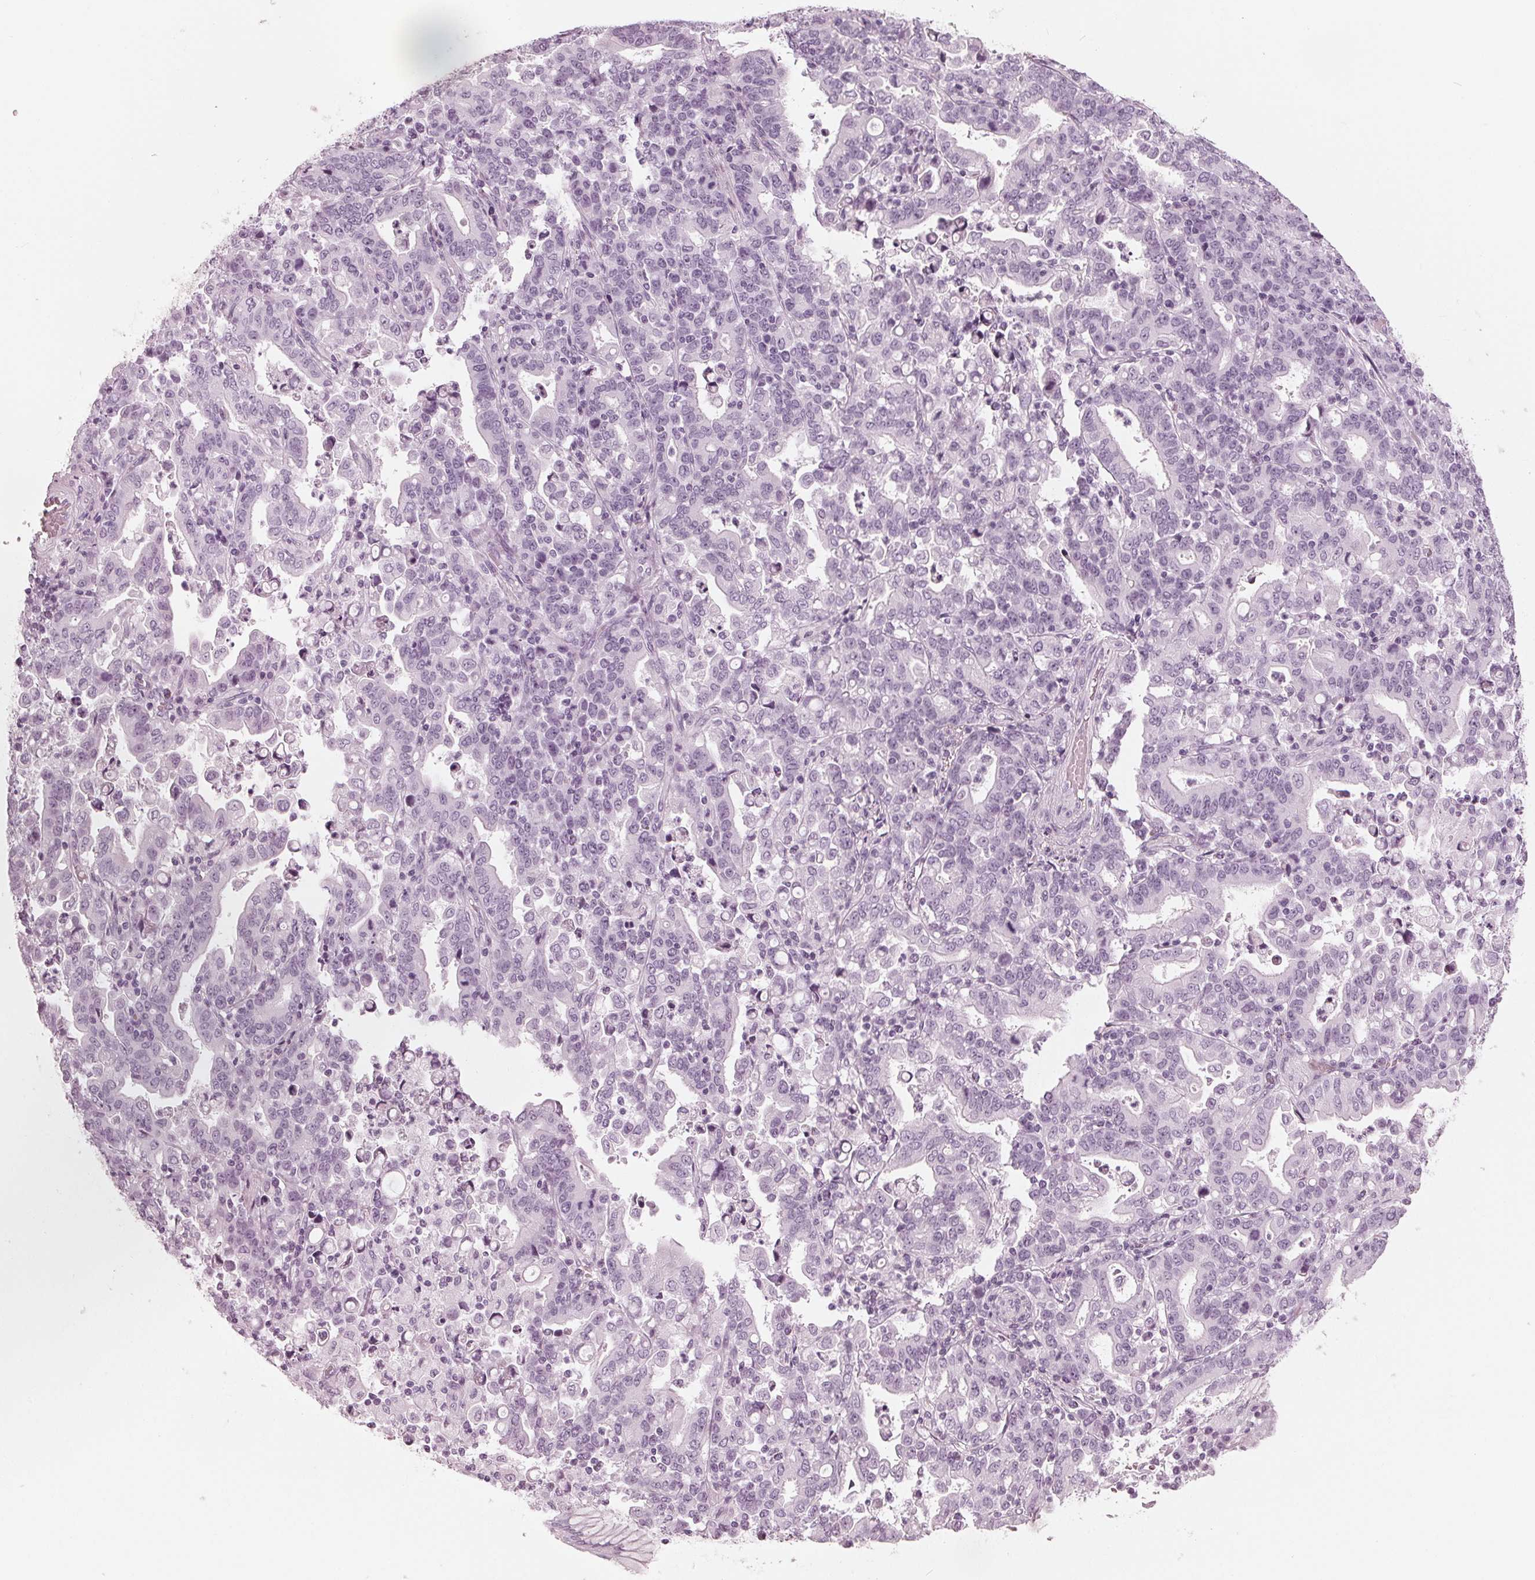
{"staining": {"intensity": "negative", "quantity": "none", "location": "none"}, "tissue": "stomach cancer", "cell_type": "Tumor cells", "image_type": "cancer", "snomed": [{"axis": "morphology", "description": "Adenocarcinoma, NOS"}, {"axis": "topography", "description": "Stomach"}], "caption": "Immunohistochemistry of human stomach cancer reveals no positivity in tumor cells.", "gene": "KRT28", "patient": {"sex": "male", "age": 82}}